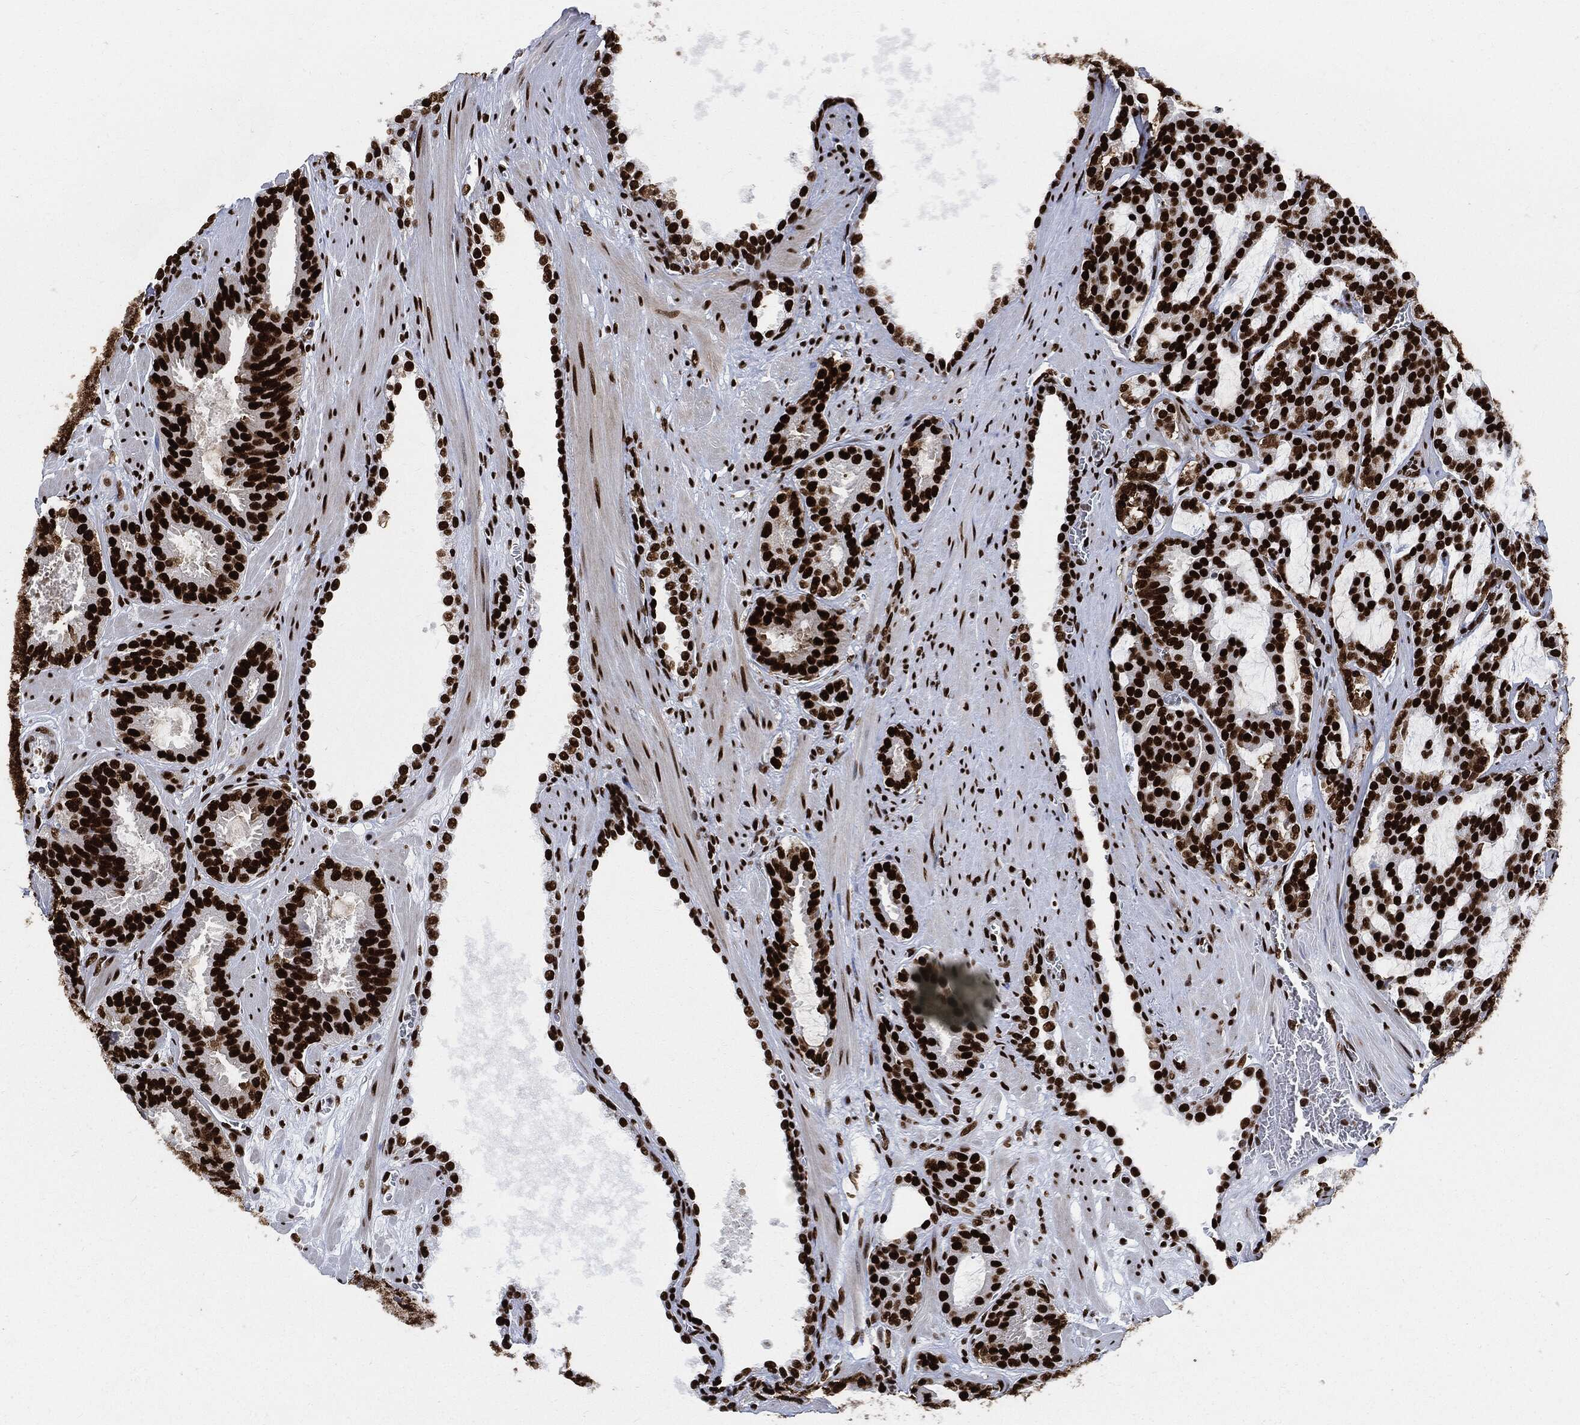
{"staining": {"intensity": "strong", "quantity": ">75%", "location": "nuclear"}, "tissue": "prostate cancer", "cell_type": "Tumor cells", "image_type": "cancer", "snomed": [{"axis": "morphology", "description": "Adenocarcinoma, NOS"}, {"axis": "topography", "description": "Prostate"}], "caption": "Adenocarcinoma (prostate) tissue reveals strong nuclear expression in approximately >75% of tumor cells, visualized by immunohistochemistry.", "gene": "RECQL", "patient": {"sex": "male", "age": 67}}